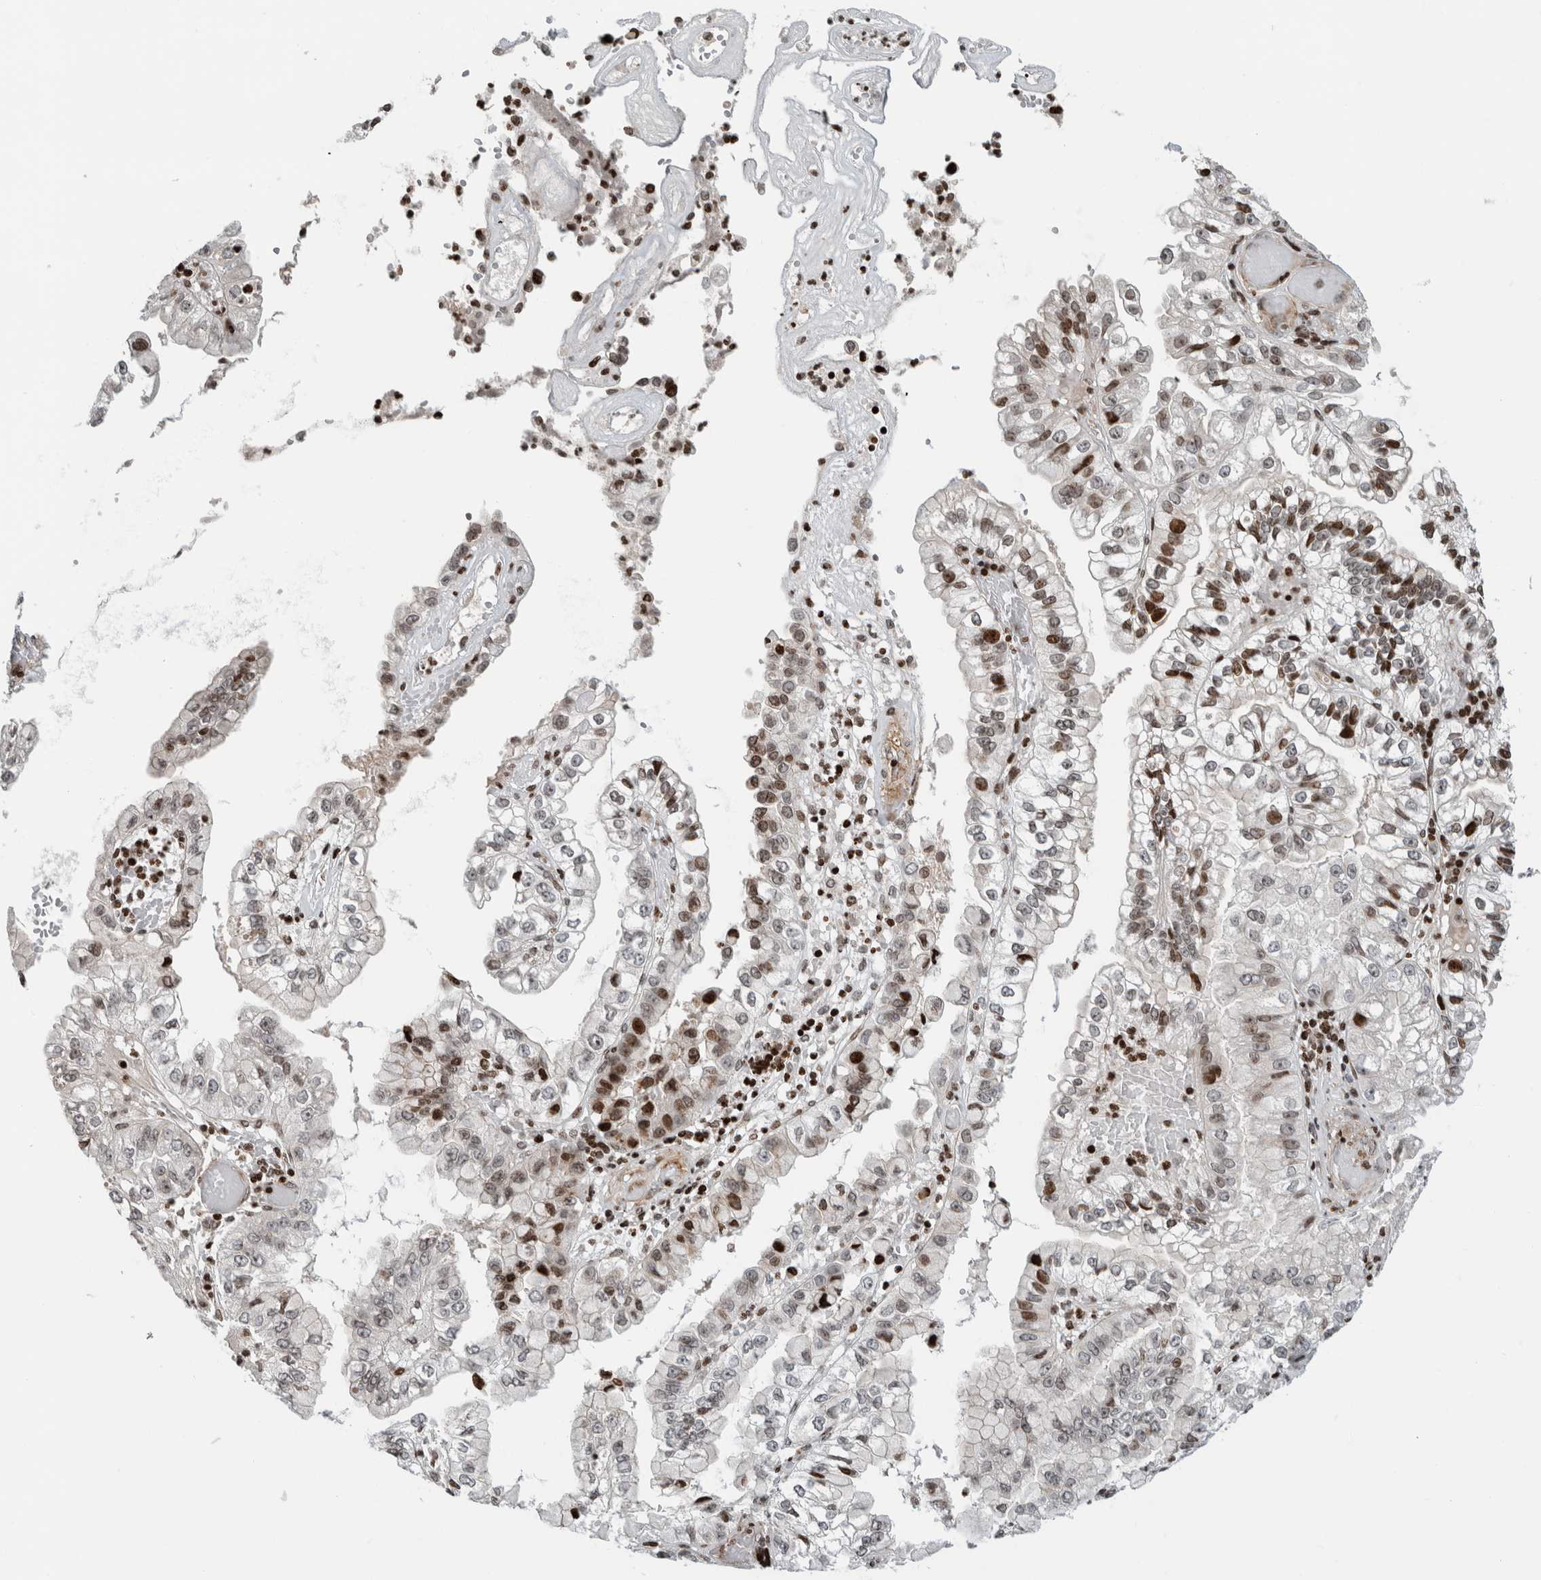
{"staining": {"intensity": "moderate", "quantity": "<25%", "location": "nuclear"}, "tissue": "liver cancer", "cell_type": "Tumor cells", "image_type": "cancer", "snomed": [{"axis": "morphology", "description": "Cholangiocarcinoma"}, {"axis": "topography", "description": "Liver"}], "caption": "A micrograph of cholangiocarcinoma (liver) stained for a protein exhibits moderate nuclear brown staining in tumor cells.", "gene": "GINS4", "patient": {"sex": "female", "age": 79}}